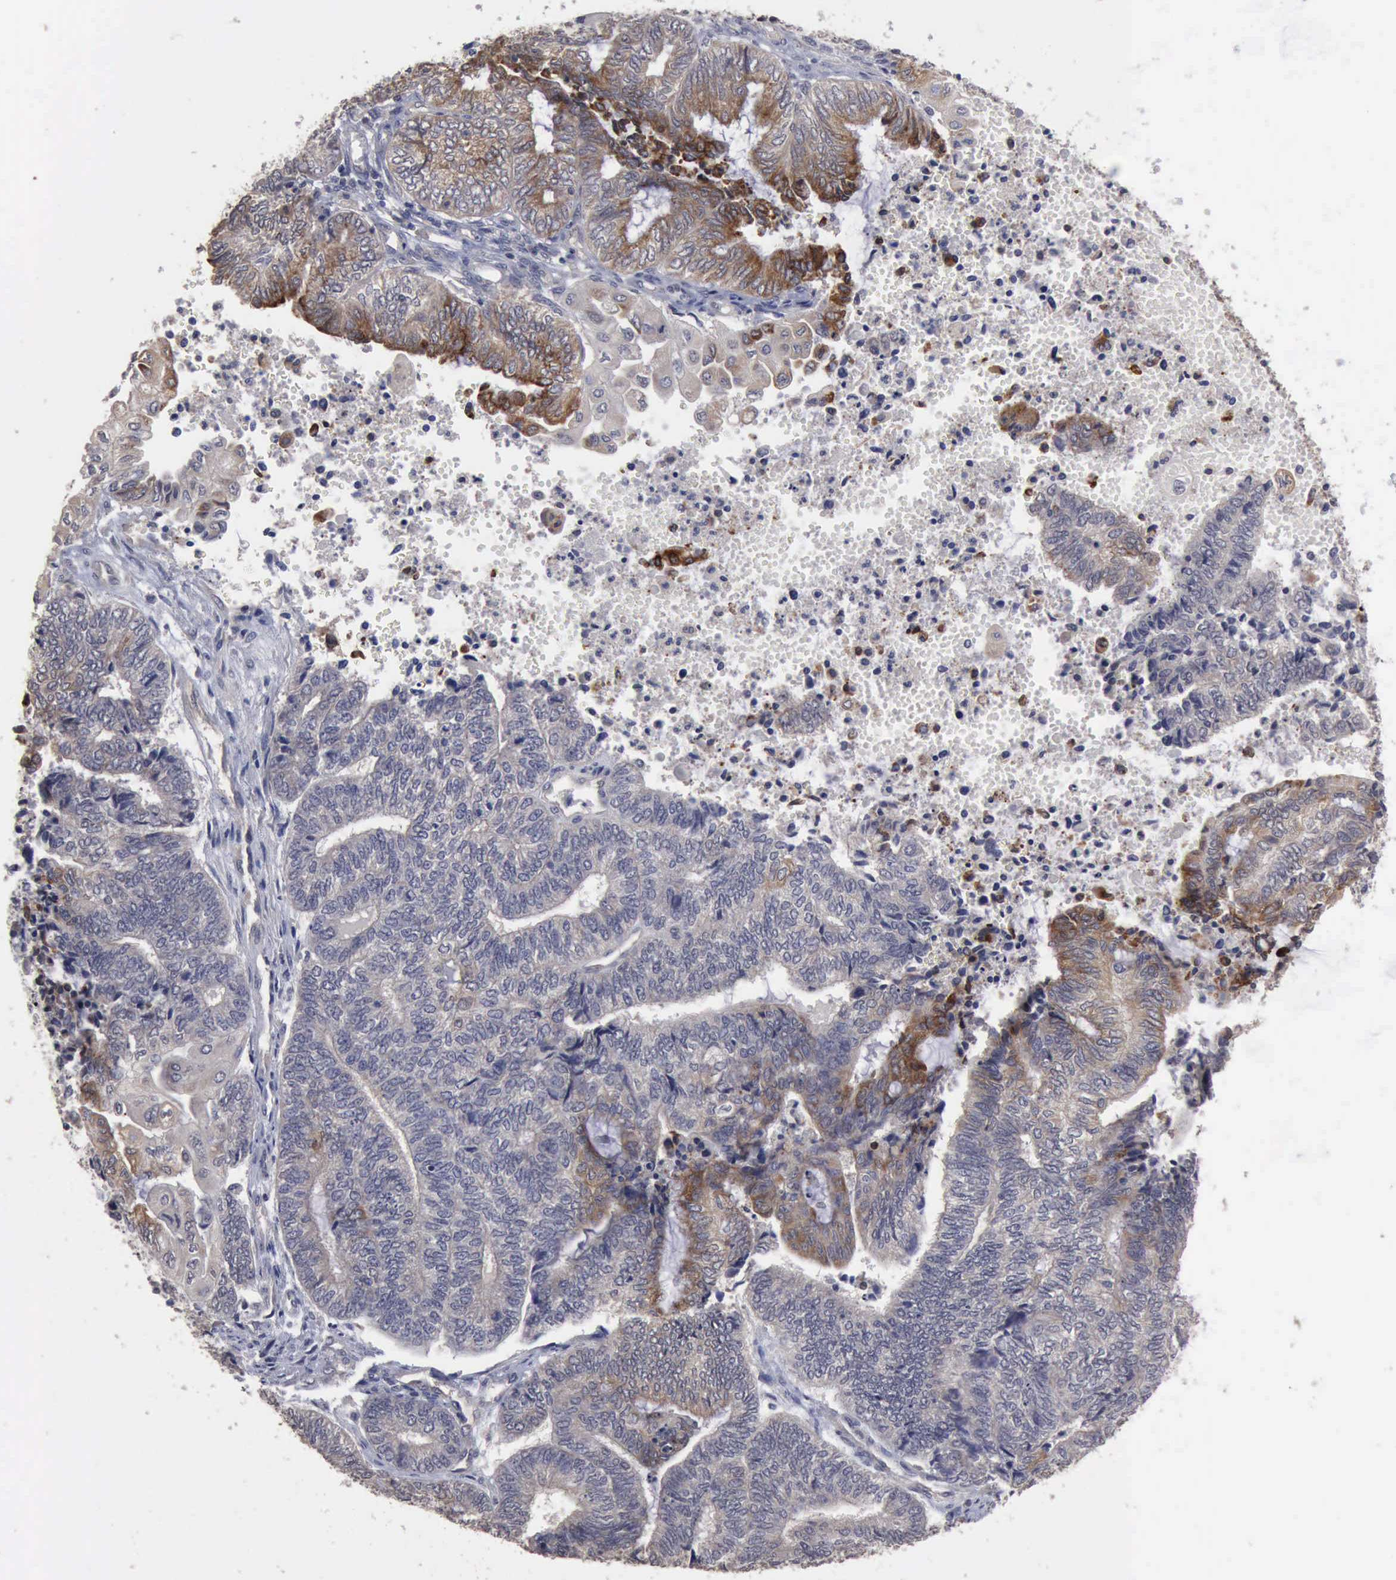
{"staining": {"intensity": "moderate", "quantity": "<25%", "location": "cytoplasmic/membranous"}, "tissue": "endometrial cancer", "cell_type": "Tumor cells", "image_type": "cancer", "snomed": [{"axis": "morphology", "description": "Adenocarcinoma, NOS"}, {"axis": "topography", "description": "Uterus"}, {"axis": "topography", "description": "Endometrium"}], "caption": "Endometrial adenocarcinoma stained for a protein shows moderate cytoplasmic/membranous positivity in tumor cells. (DAB (3,3'-diaminobenzidine) IHC, brown staining for protein, blue staining for nuclei).", "gene": "CRKL", "patient": {"sex": "female", "age": 70}}